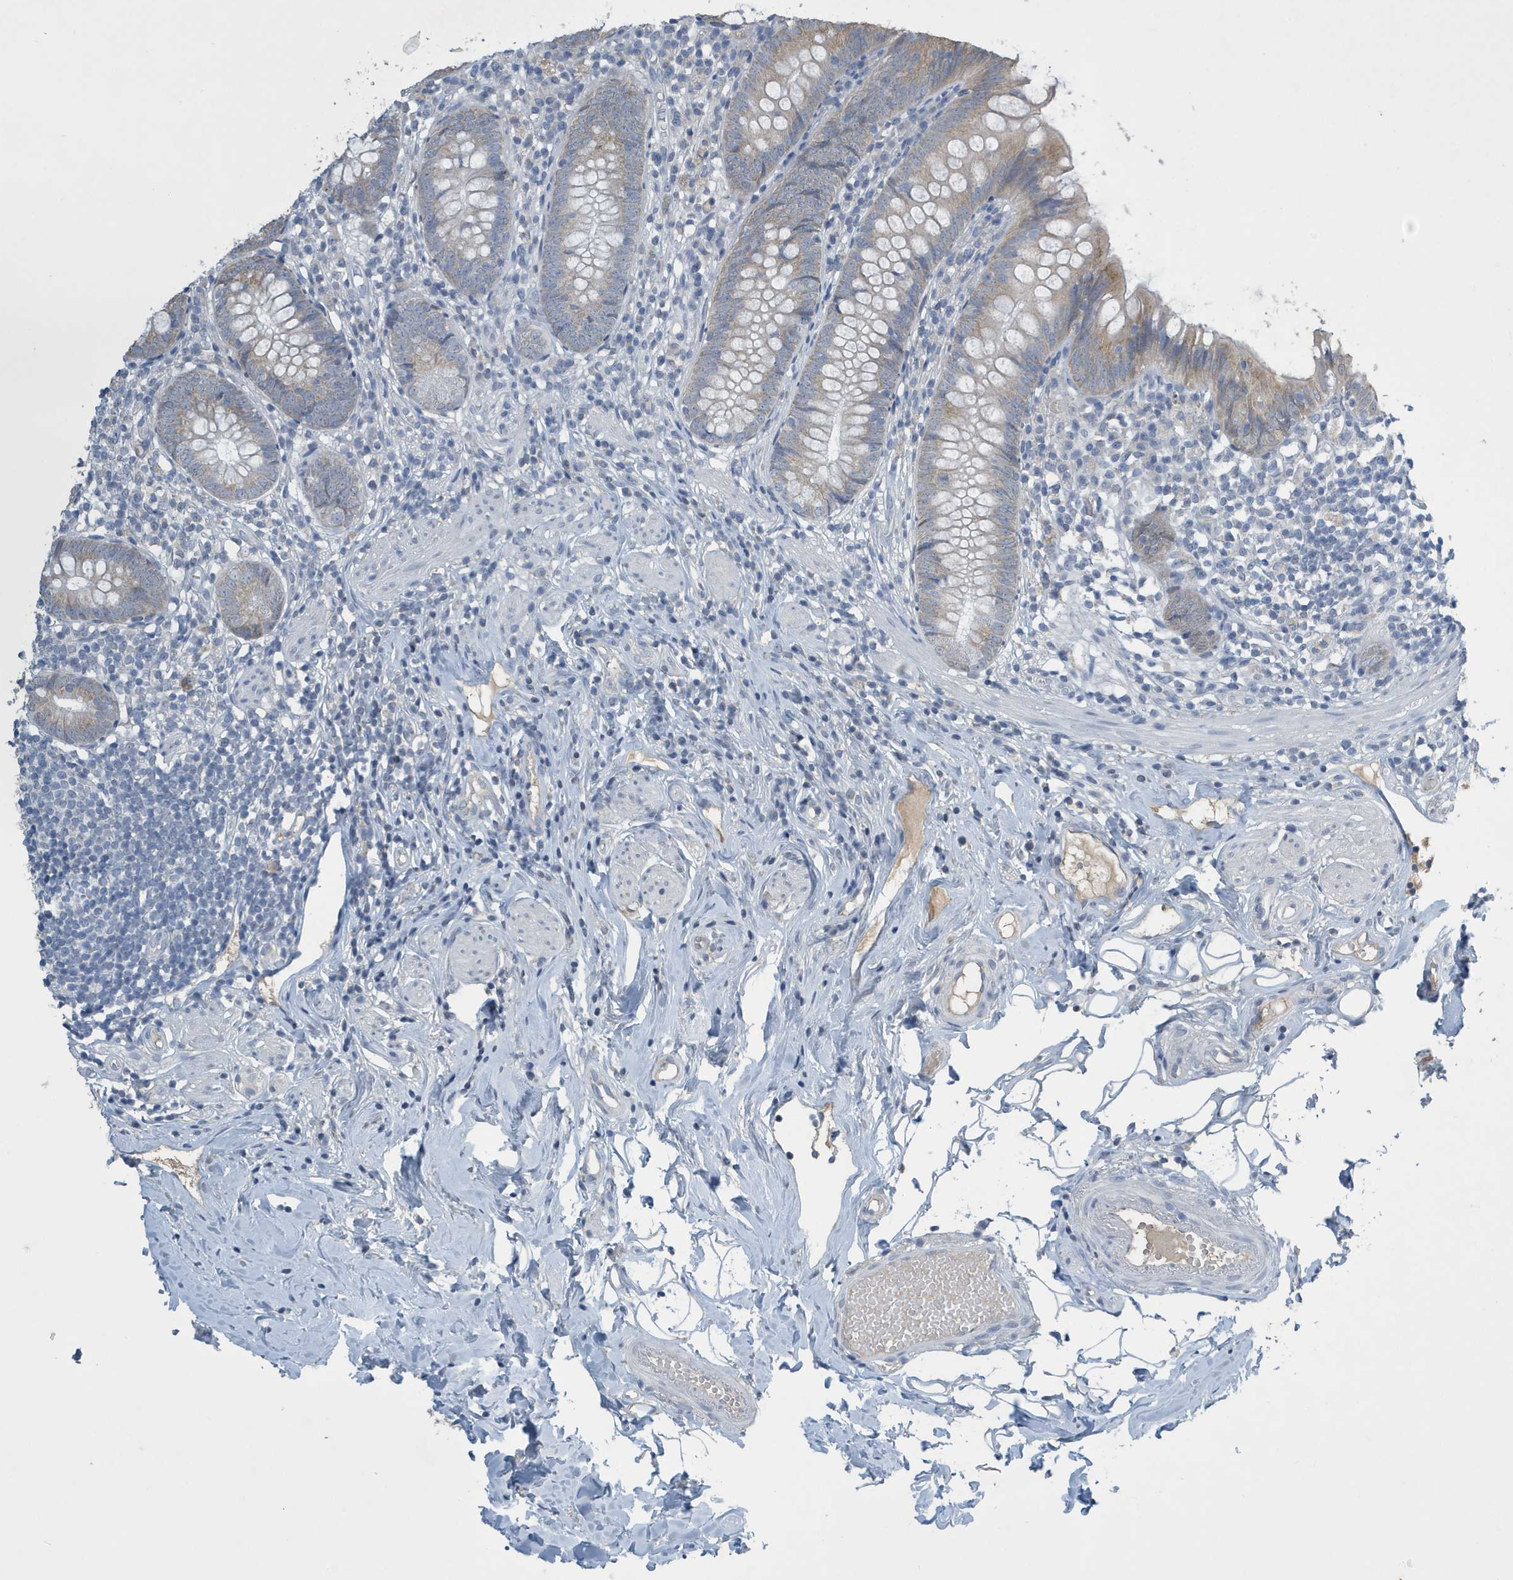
{"staining": {"intensity": "moderate", "quantity": "<25%", "location": "cytoplasmic/membranous"}, "tissue": "appendix", "cell_type": "Glandular cells", "image_type": "normal", "snomed": [{"axis": "morphology", "description": "Normal tissue, NOS"}, {"axis": "topography", "description": "Appendix"}], "caption": "Human appendix stained with a brown dye reveals moderate cytoplasmic/membranous positive staining in approximately <25% of glandular cells.", "gene": "UGT2B4", "patient": {"sex": "female", "age": 62}}